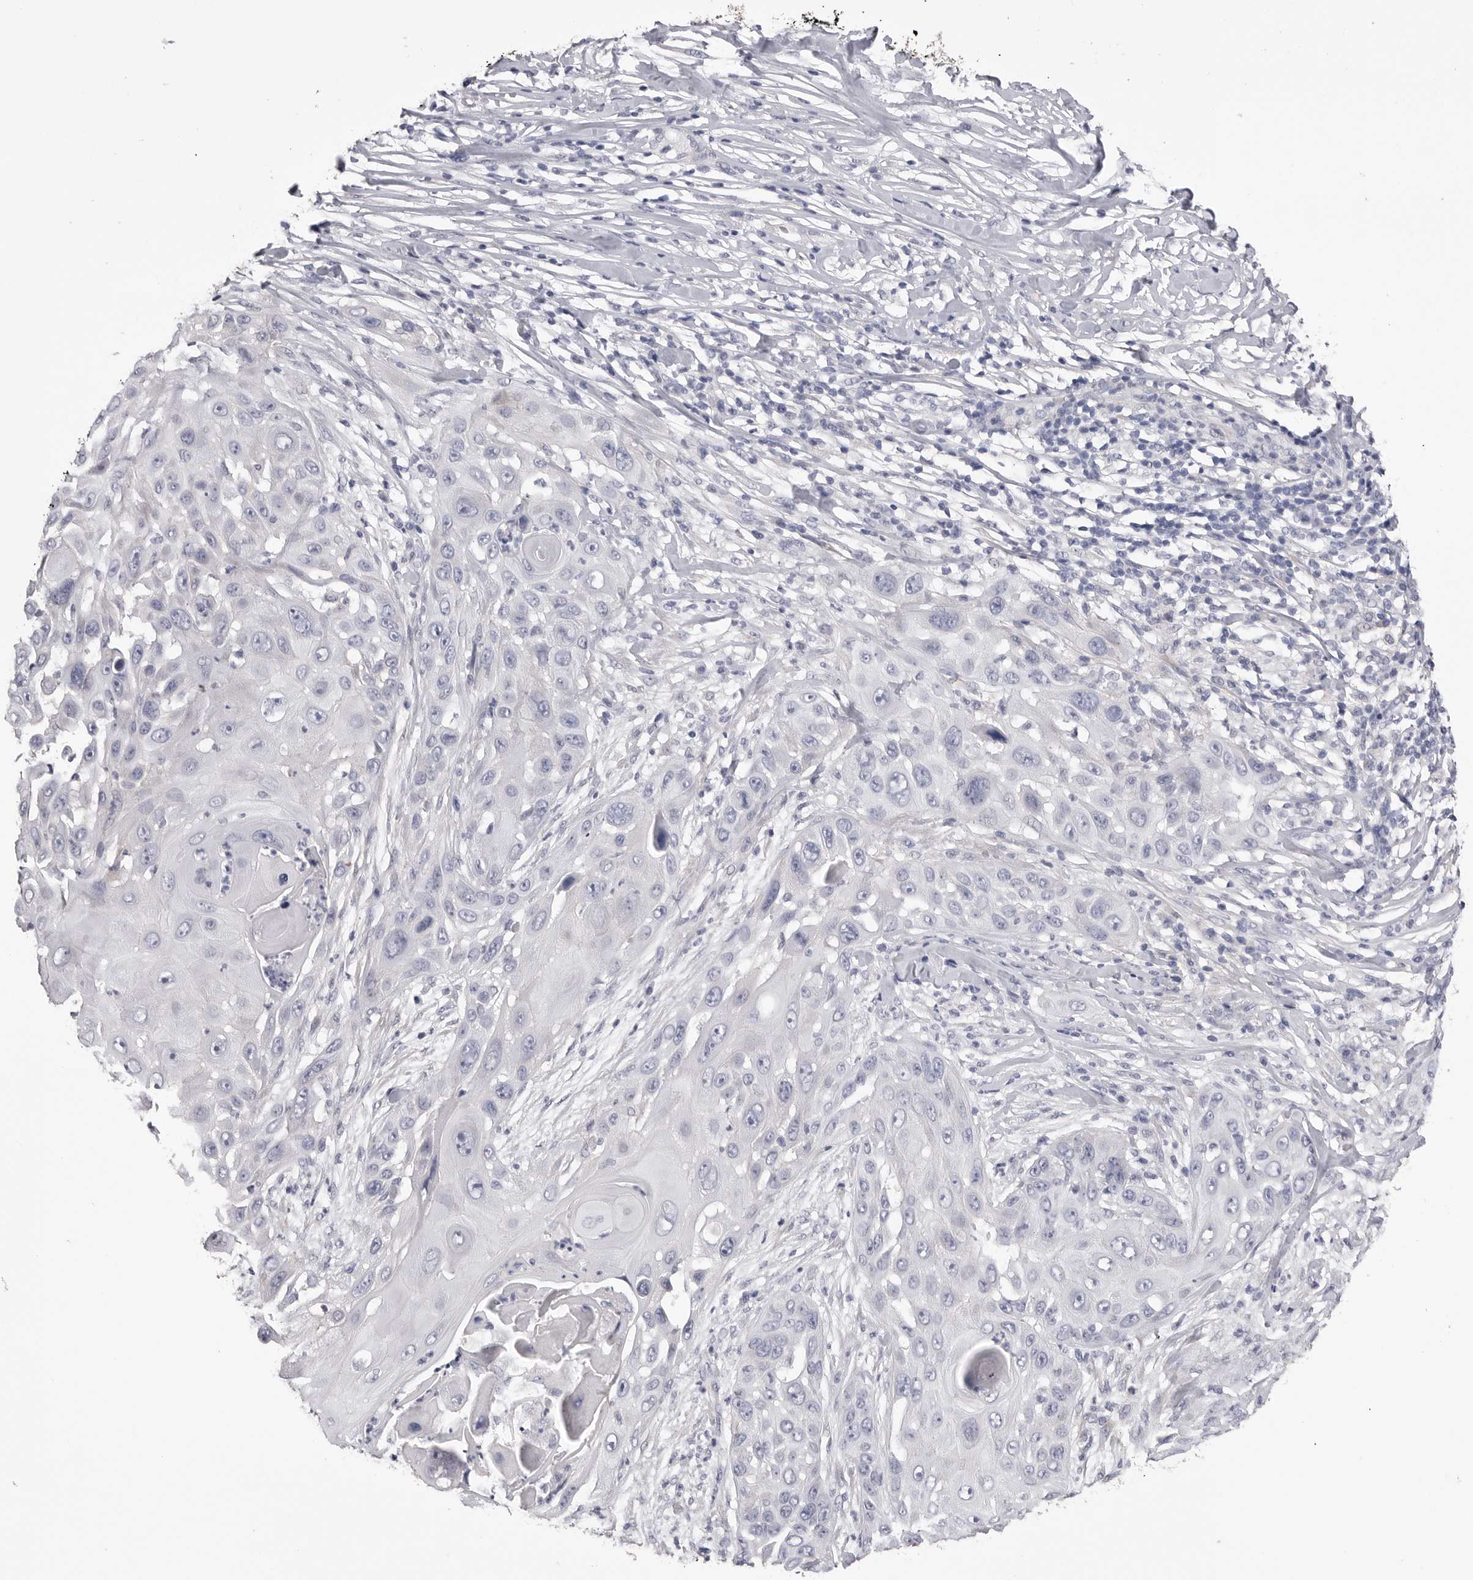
{"staining": {"intensity": "negative", "quantity": "none", "location": "none"}, "tissue": "skin cancer", "cell_type": "Tumor cells", "image_type": "cancer", "snomed": [{"axis": "morphology", "description": "Squamous cell carcinoma, NOS"}, {"axis": "topography", "description": "Skin"}], "caption": "High magnification brightfield microscopy of skin cancer (squamous cell carcinoma) stained with DAB (3,3'-diaminobenzidine) (brown) and counterstained with hematoxylin (blue): tumor cells show no significant positivity.", "gene": "AKAP12", "patient": {"sex": "female", "age": 44}}